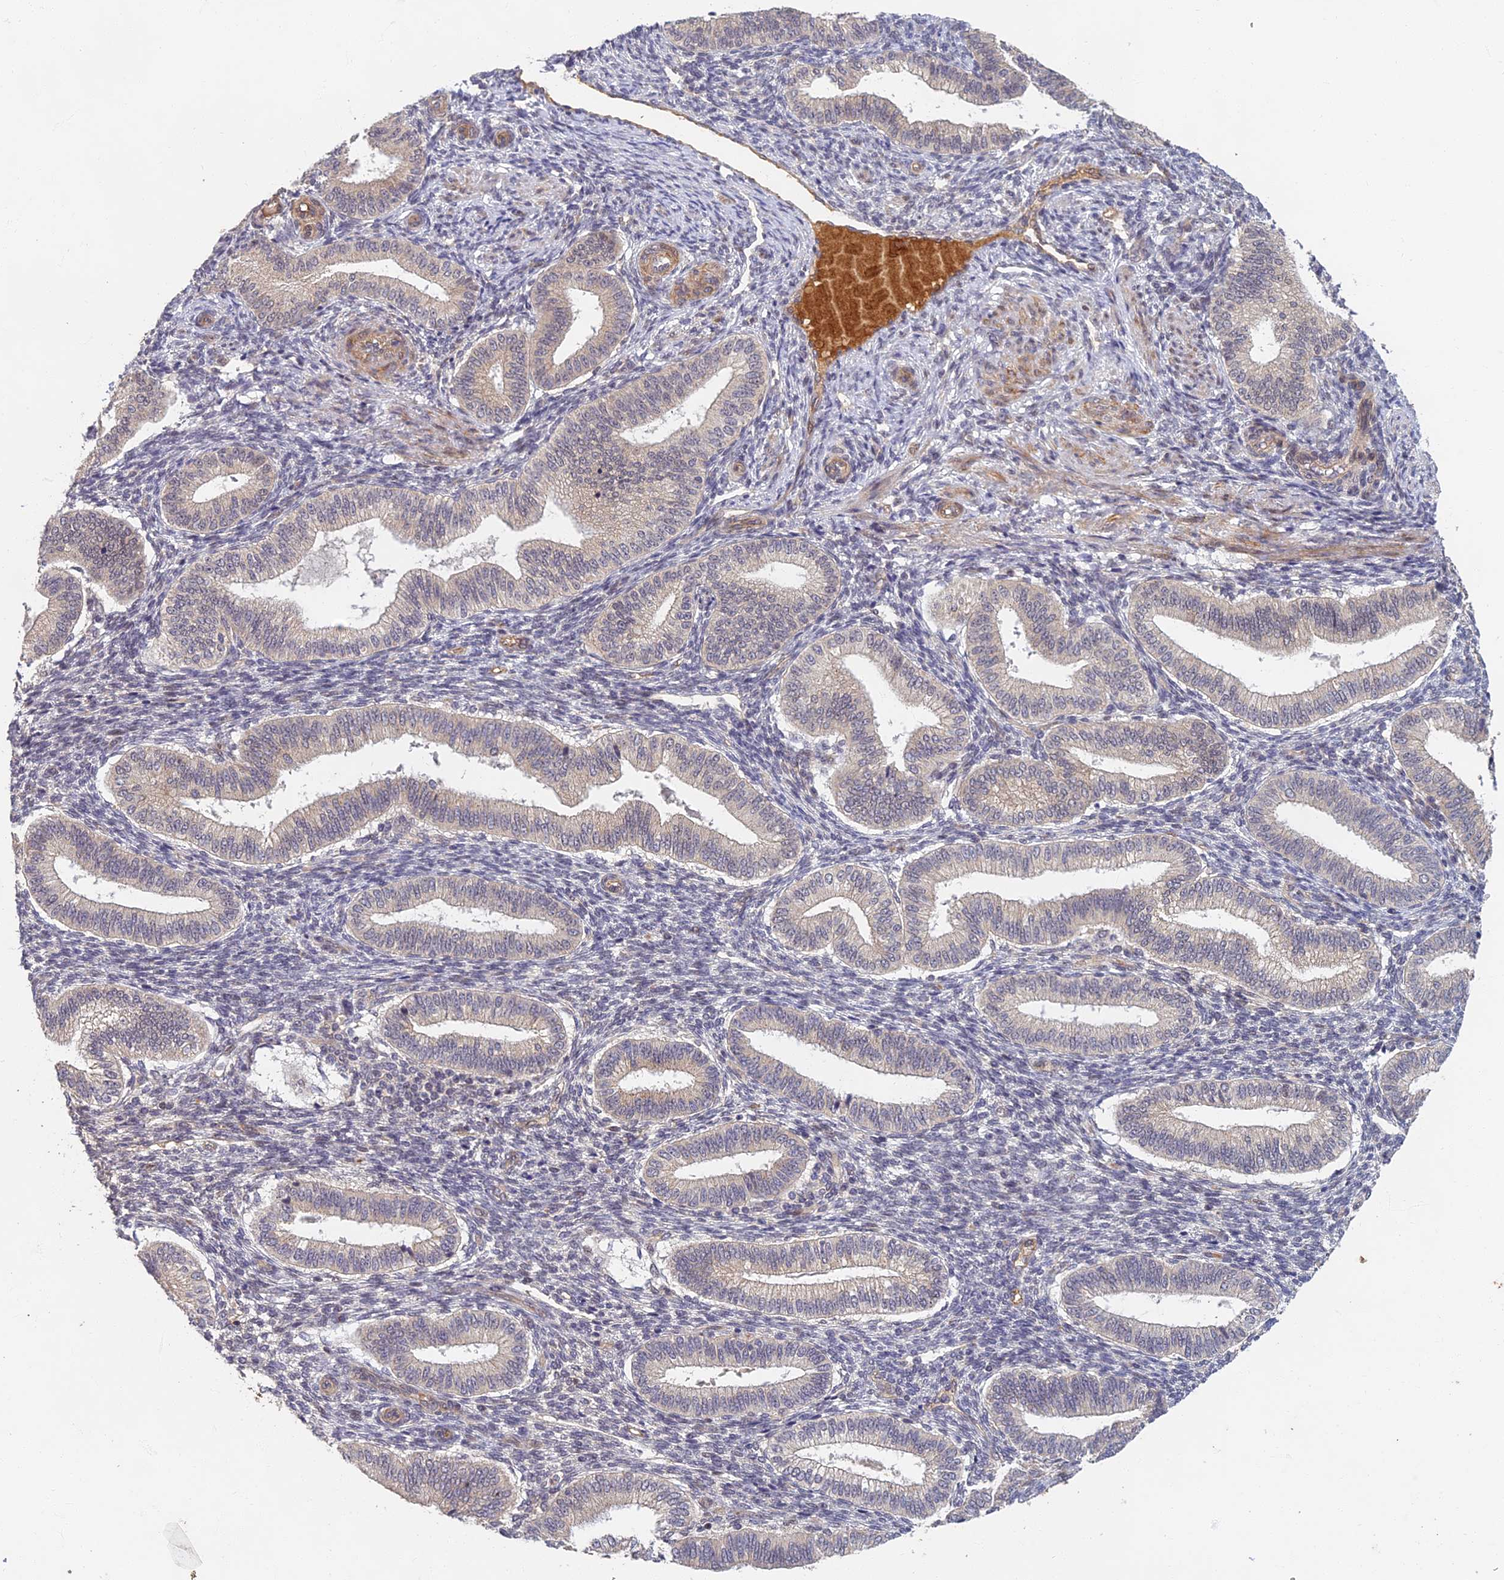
{"staining": {"intensity": "negative", "quantity": "none", "location": "none"}, "tissue": "endometrium", "cell_type": "Cells in endometrial stroma", "image_type": "normal", "snomed": [{"axis": "morphology", "description": "Normal tissue, NOS"}, {"axis": "topography", "description": "Endometrium"}], "caption": "Histopathology image shows no significant protein expression in cells in endometrial stroma of normal endometrium.", "gene": "EARS2", "patient": {"sex": "female", "age": 39}}